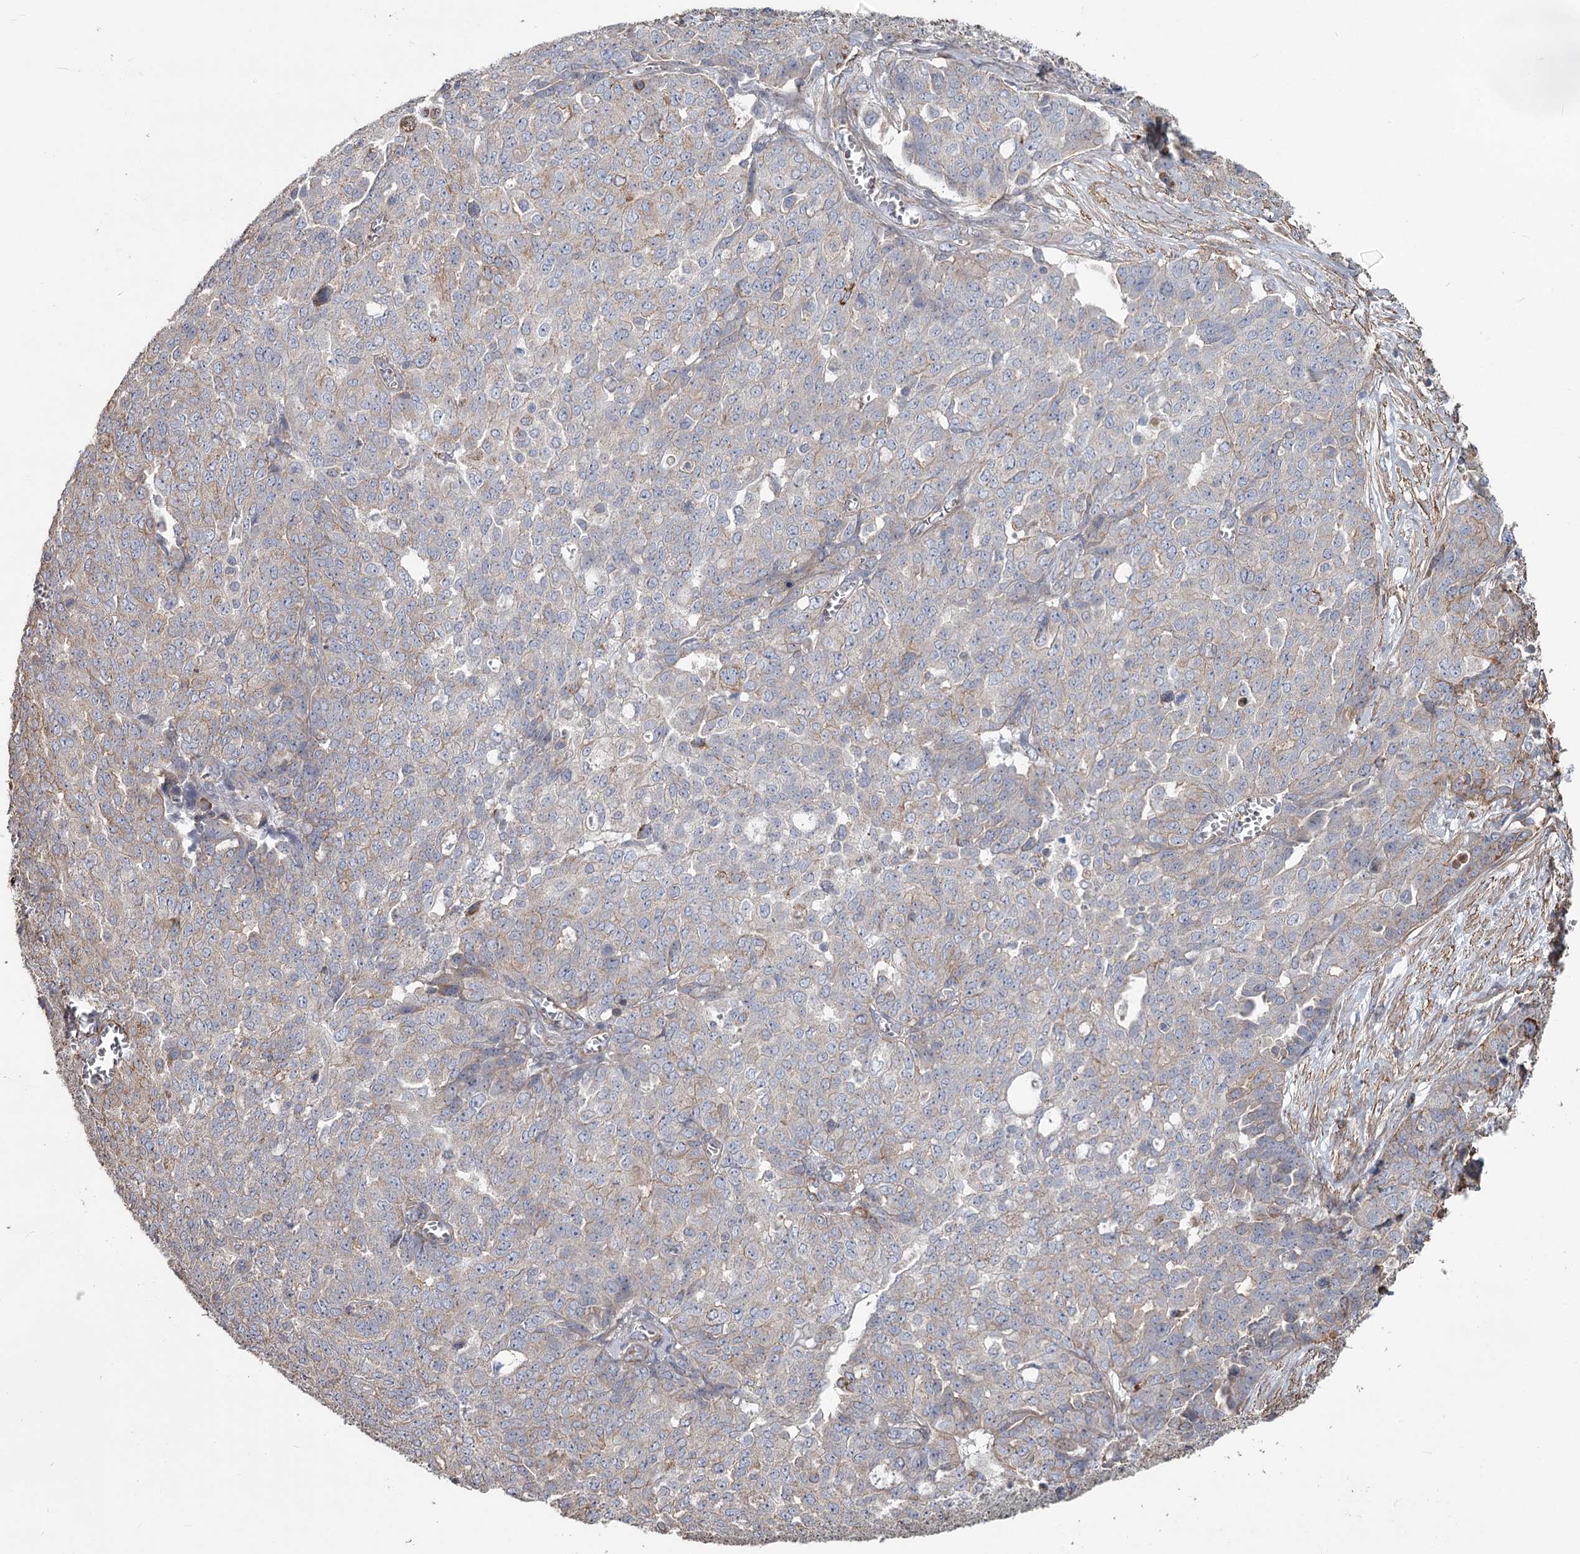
{"staining": {"intensity": "weak", "quantity": "25%-75%", "location": "cytoplasmic/membranous"}, "tissue": "ovarian cancer", "cell_type": "Tumor cells", "image_type": "cancer", "snomed": [{"axis": "morphology", "description": "Cystadenocarcinoma, serous, NOS"}, {"axis": "topography", "description": "Soft tissue"}, {"axis": "topography", "description": "Ovary"}], "caption": "Protein staining of ovarian cancer tissue reveals weak cytoplasmic/membranous positivity in about 25%-75% of tumor cells. (IHC, brightfield microscopy, high magnification).", "gene": "DHRS9", "patient": {"sex": "female", "age": 57}}